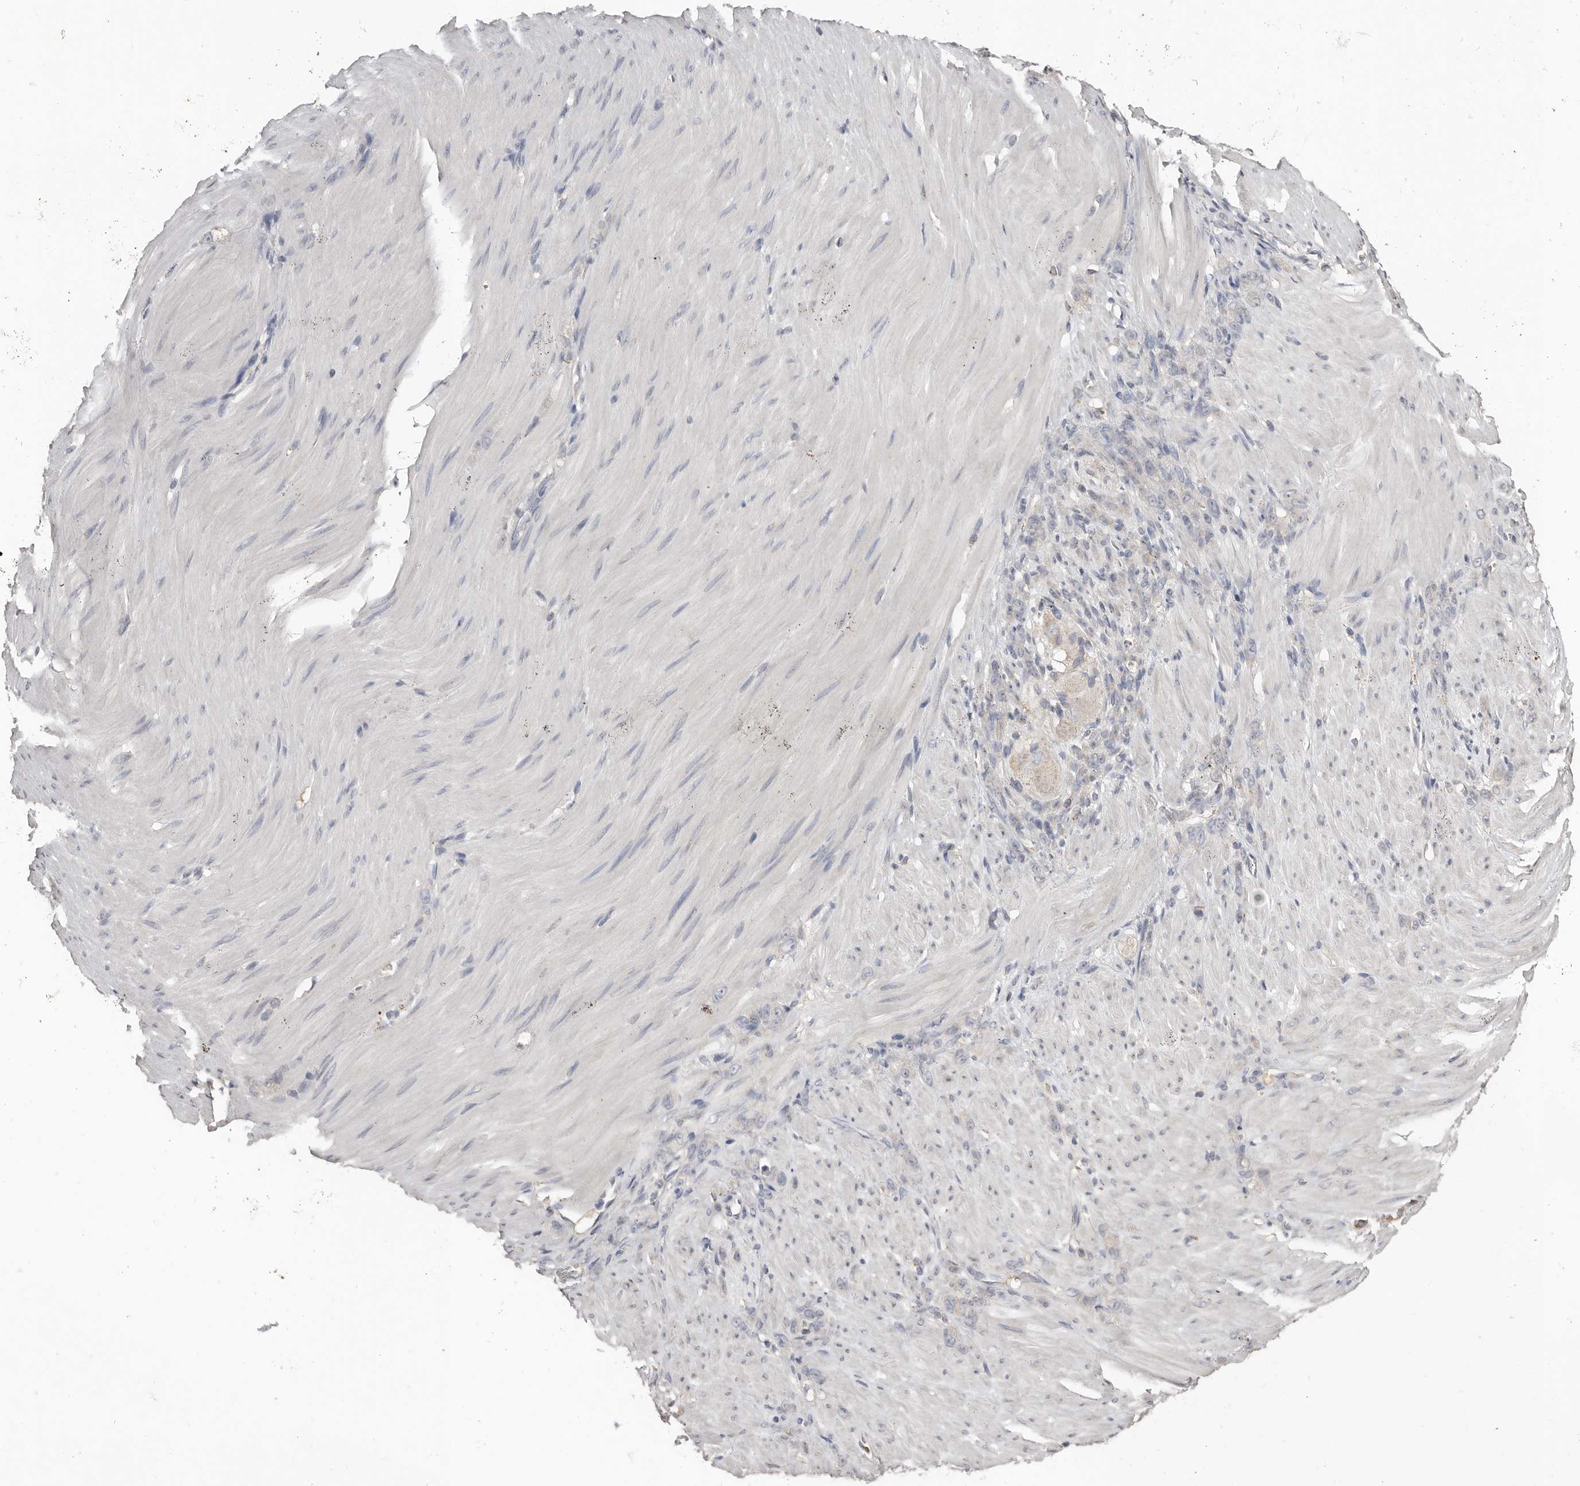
{"staining": {"intensity": "negative", "quantity": "none", "location": "none"}, "tissue": "stomach cancer", "cell_type": "Tumor cells", "image_type": "cancer", "snomed": [{"axis": "morphology", "description": "Normal tissue, NOS"}, {"axis": "morphology", "description": "Adenocarcinoma, NOS"}, {"axis": "topography", "description": "Stomach"}], "caption": "Immunohistochemistry (IHC) of human stomach adenocarcinoma shows no positivity in tumor cells.", "gene": "SLC39A2", "patient": {"sex": "male", "age": 82}}